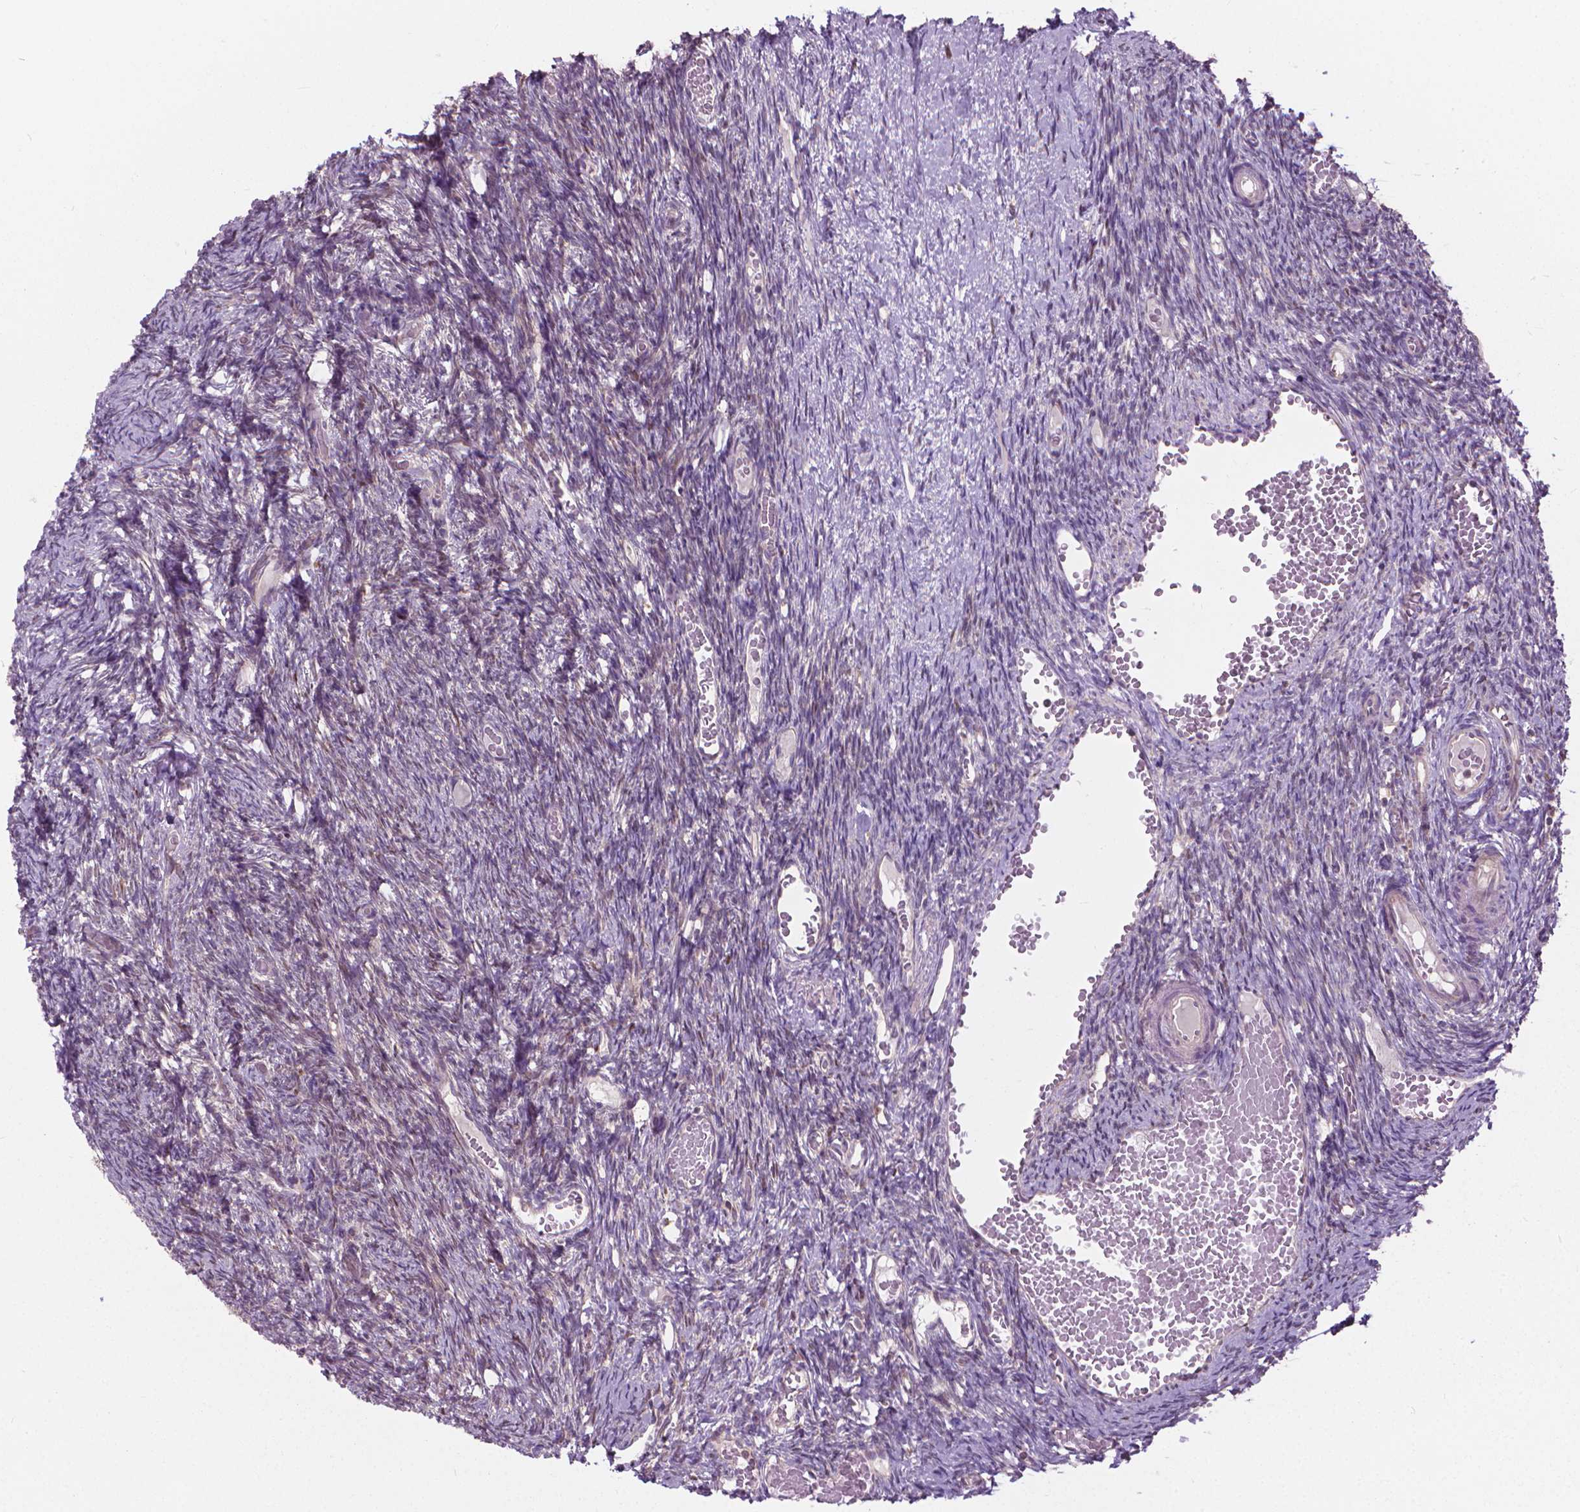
{"staining": {"intensity": "weak", "quantity": ">75%", "location": "cytoplasmic/membranous"}, "tissue": "ovary", "cell_type": "Ovarian stroma cells", "image_type": "normal", "snomed": [{"axis": "morphology", "description": "Normal tissue, NOS"}, {"axis": "topography", "description": "Ovary"}], "caption": "Protein expression analysis of benign ovary demonstrates weak cytoplasmic/membranous staining in approximately >75% of ovarian stroma cells. (IHC, brightfield microscopy, high magnification).", "gene": "NUDT1", "patient": {"sex": "female", "age": 39}}